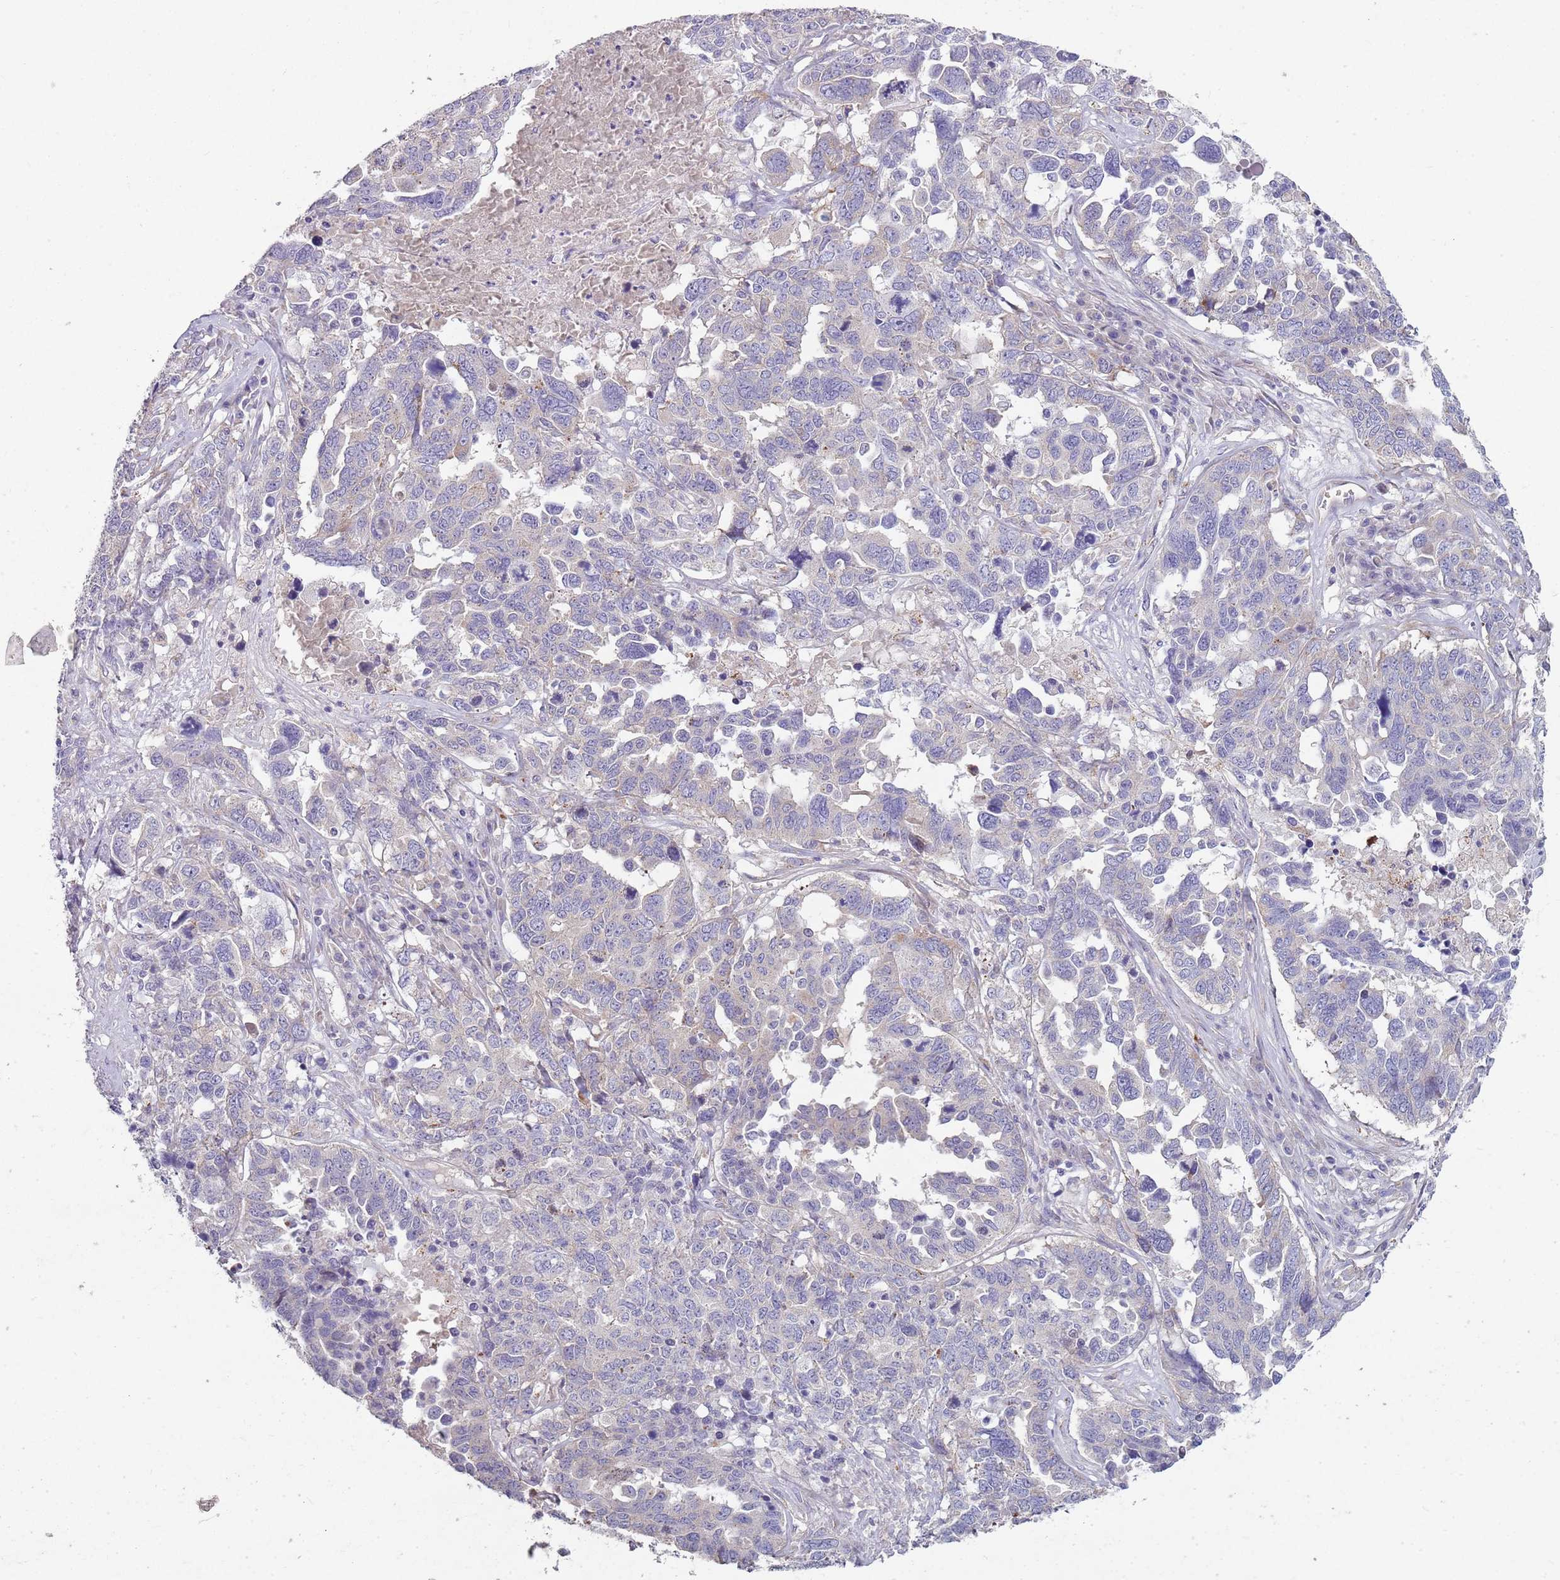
{"staining": {"intensity": "negative", "quantity": "none", "location": "none"}, "tissue": "ovarian cancer", "cell_type": "Tumor cells", "image_type": "cancer", "snomed": [{"axis": "morphology", "description": "Carcinoma, endometroid"}, {"axis": "topography", "description": "Ovary"}], "caption": "The histopathology image exhibits no significant positivity in tumor cells of ovarian cancer (endometroid carcinoma). Nuclei are stained in blue.", "gene": "ZNF583", "patient": {"sex": "female", "age": 62}}